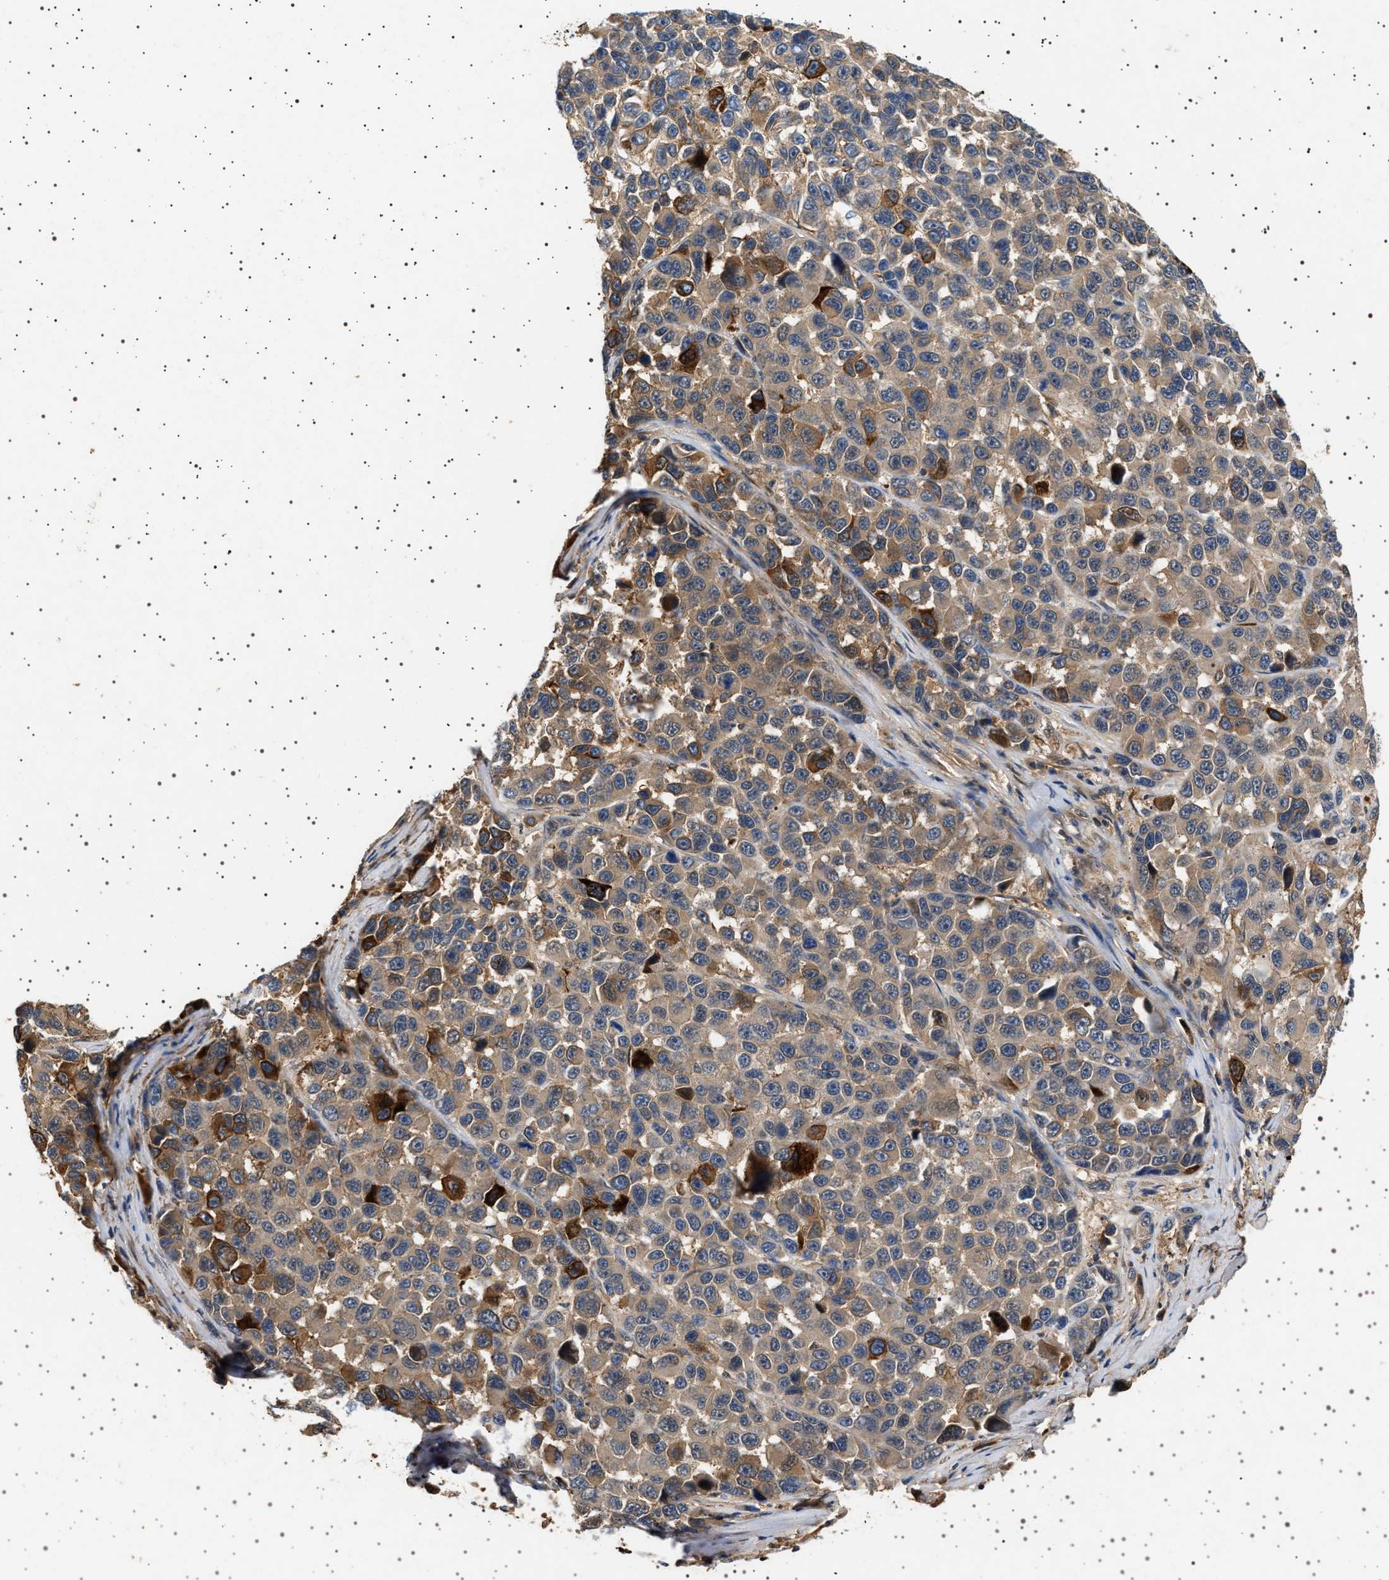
{"staining": {"intensity": "strong", "quantity": "<25%", "location": "cytoplasmic/membranous"}, "tissue": "melanoma", "cell_type": "Tumor cells", "image_type": "cancer", "snomed": [{"axis": "morphology", "description": "Malignant melanoma, NOS"}, {"axis": "topography", "description": "Skin"}], "caption": "The immunohistochemical stain labels strong cytoplasmic/membranous positivity in tumor cells of melanoma tissue.", "gene": "FICD", "patient": {"sex": "male", "age": 53}}